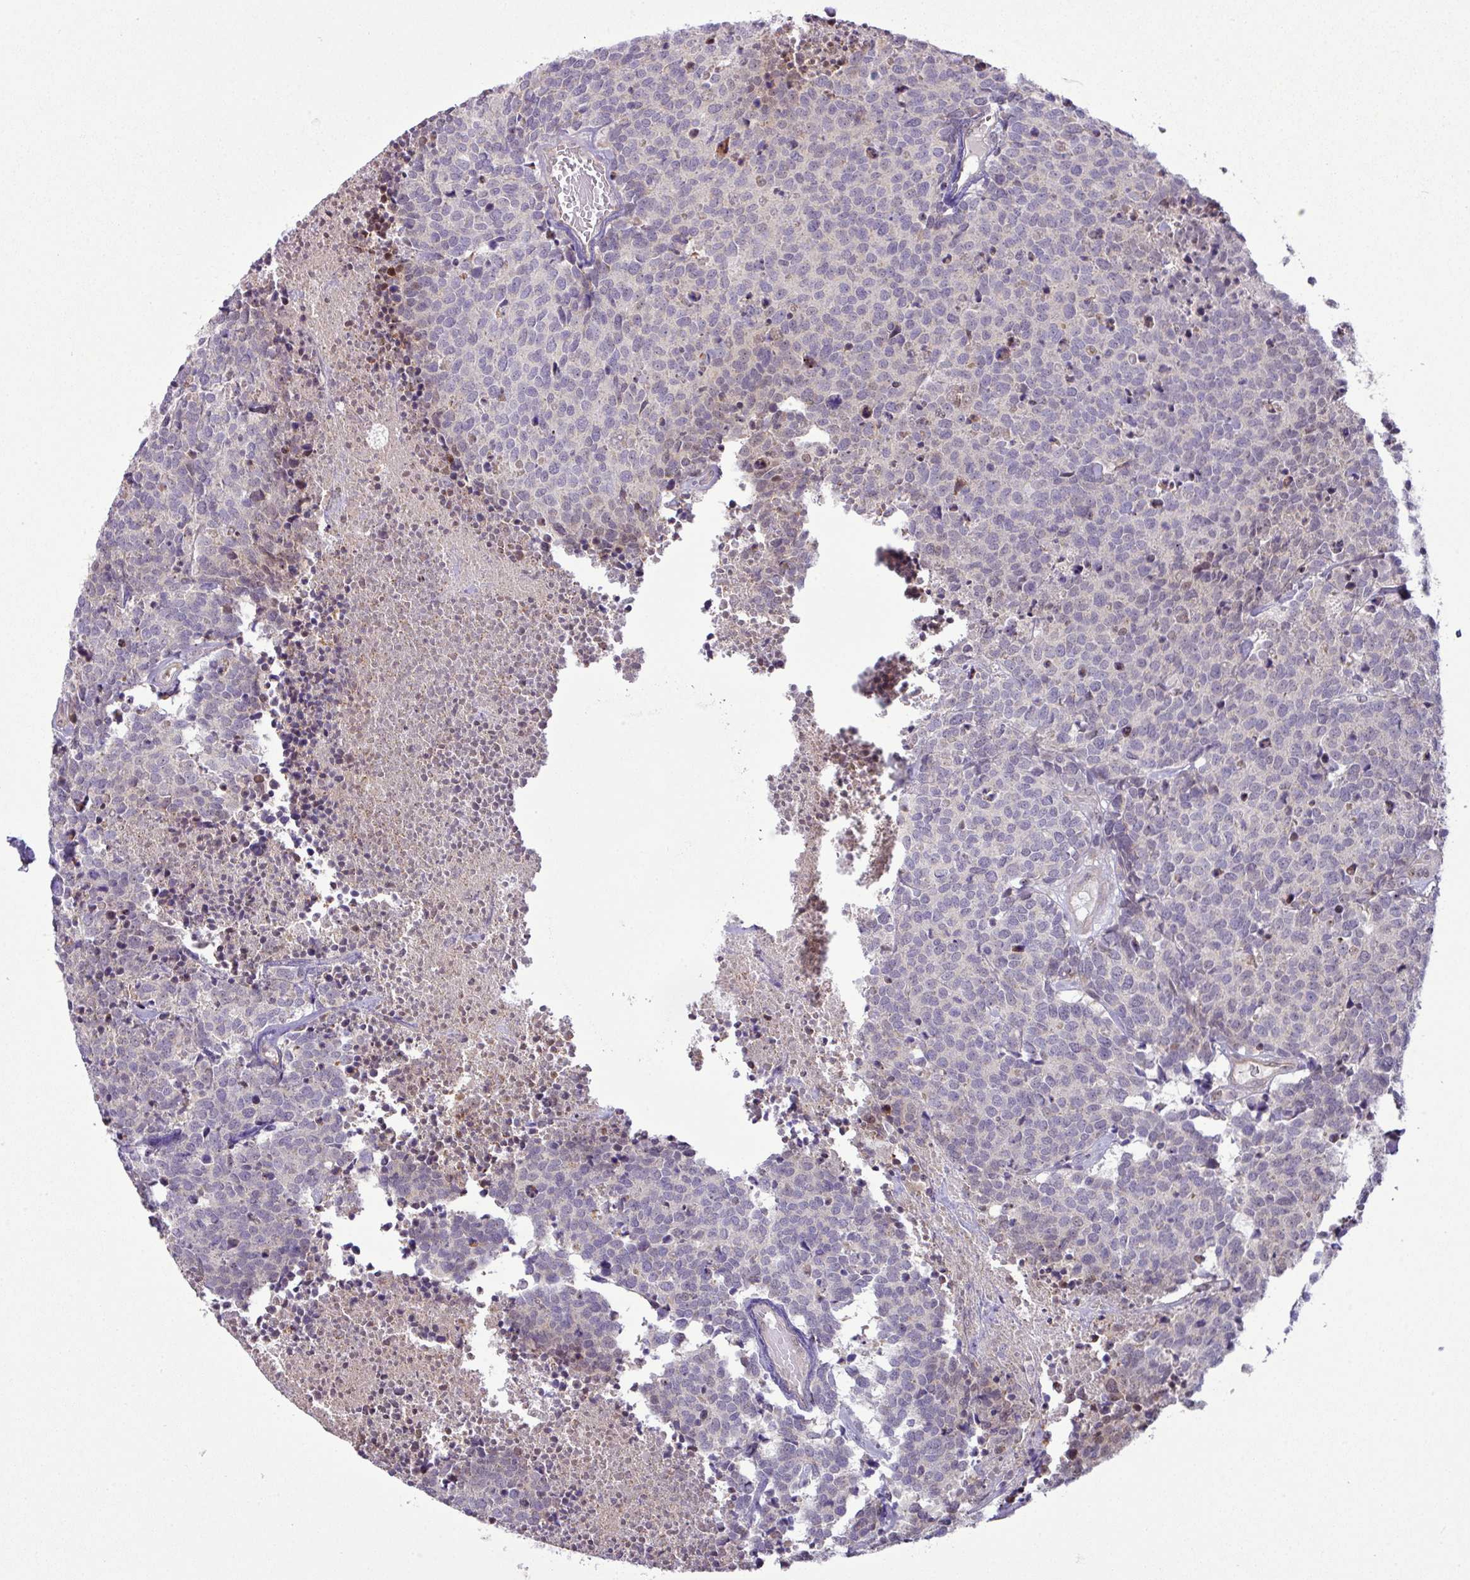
{"staining": {"intensity": "negative", "quantity": "none", "location": "none"}, "tissue": "carcinoid", "cell_type": "Tumor cells", "image_type": "cancer", "snomed": [{"axis": "morphology", "description": "Carcinoid, malignant, NOS"}, {"axis": "topography", "description": "Skin"}], "caption": "Tumor cells are negative for brown protein staining in carcinoid. (DAB immunohistochemistry (IHC) with hematoxylin counter stain).", "gene": "MAK16", "patient": {"sex": "female", "age": 79}}